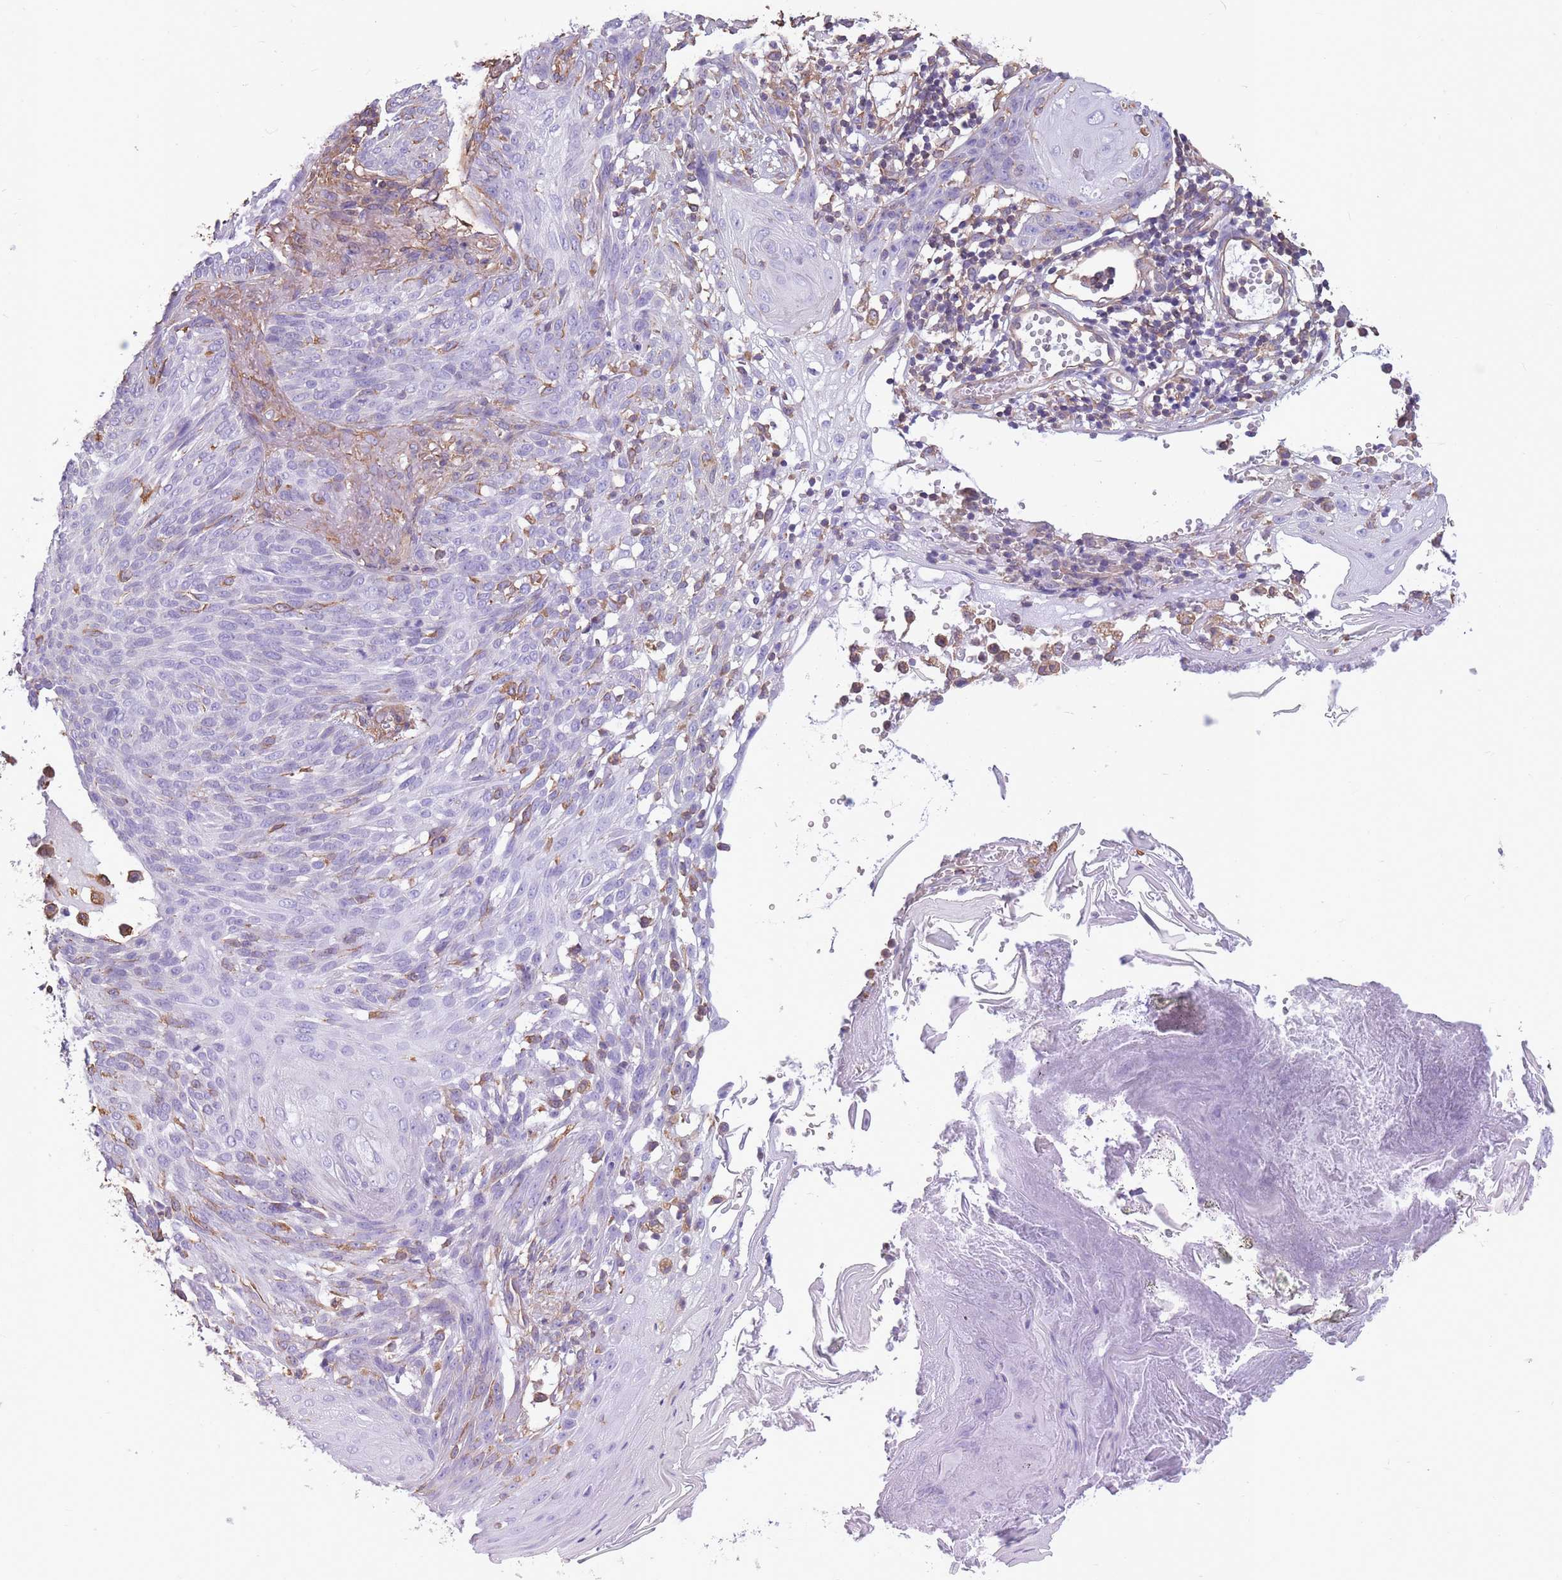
{"staining": {"intensity": "negative", "quantity": "none", "location": "none"}, "tissue": "skin cancer", "cell_type": "Tumor cells", "image_type": "cancer", "snomed": [{"axis": "morphology", "description": "Basal cell carcinoma"}, {"axis": "topography", "description": "Skin"}], "caption": "DAB (3,3'-diaminobenzidine) immunohistochemical staining of skin cancer reveals no significant positivity in tumor cells.", "gene": "ADD1", "patient": {"sex": "female", "age": 86}}